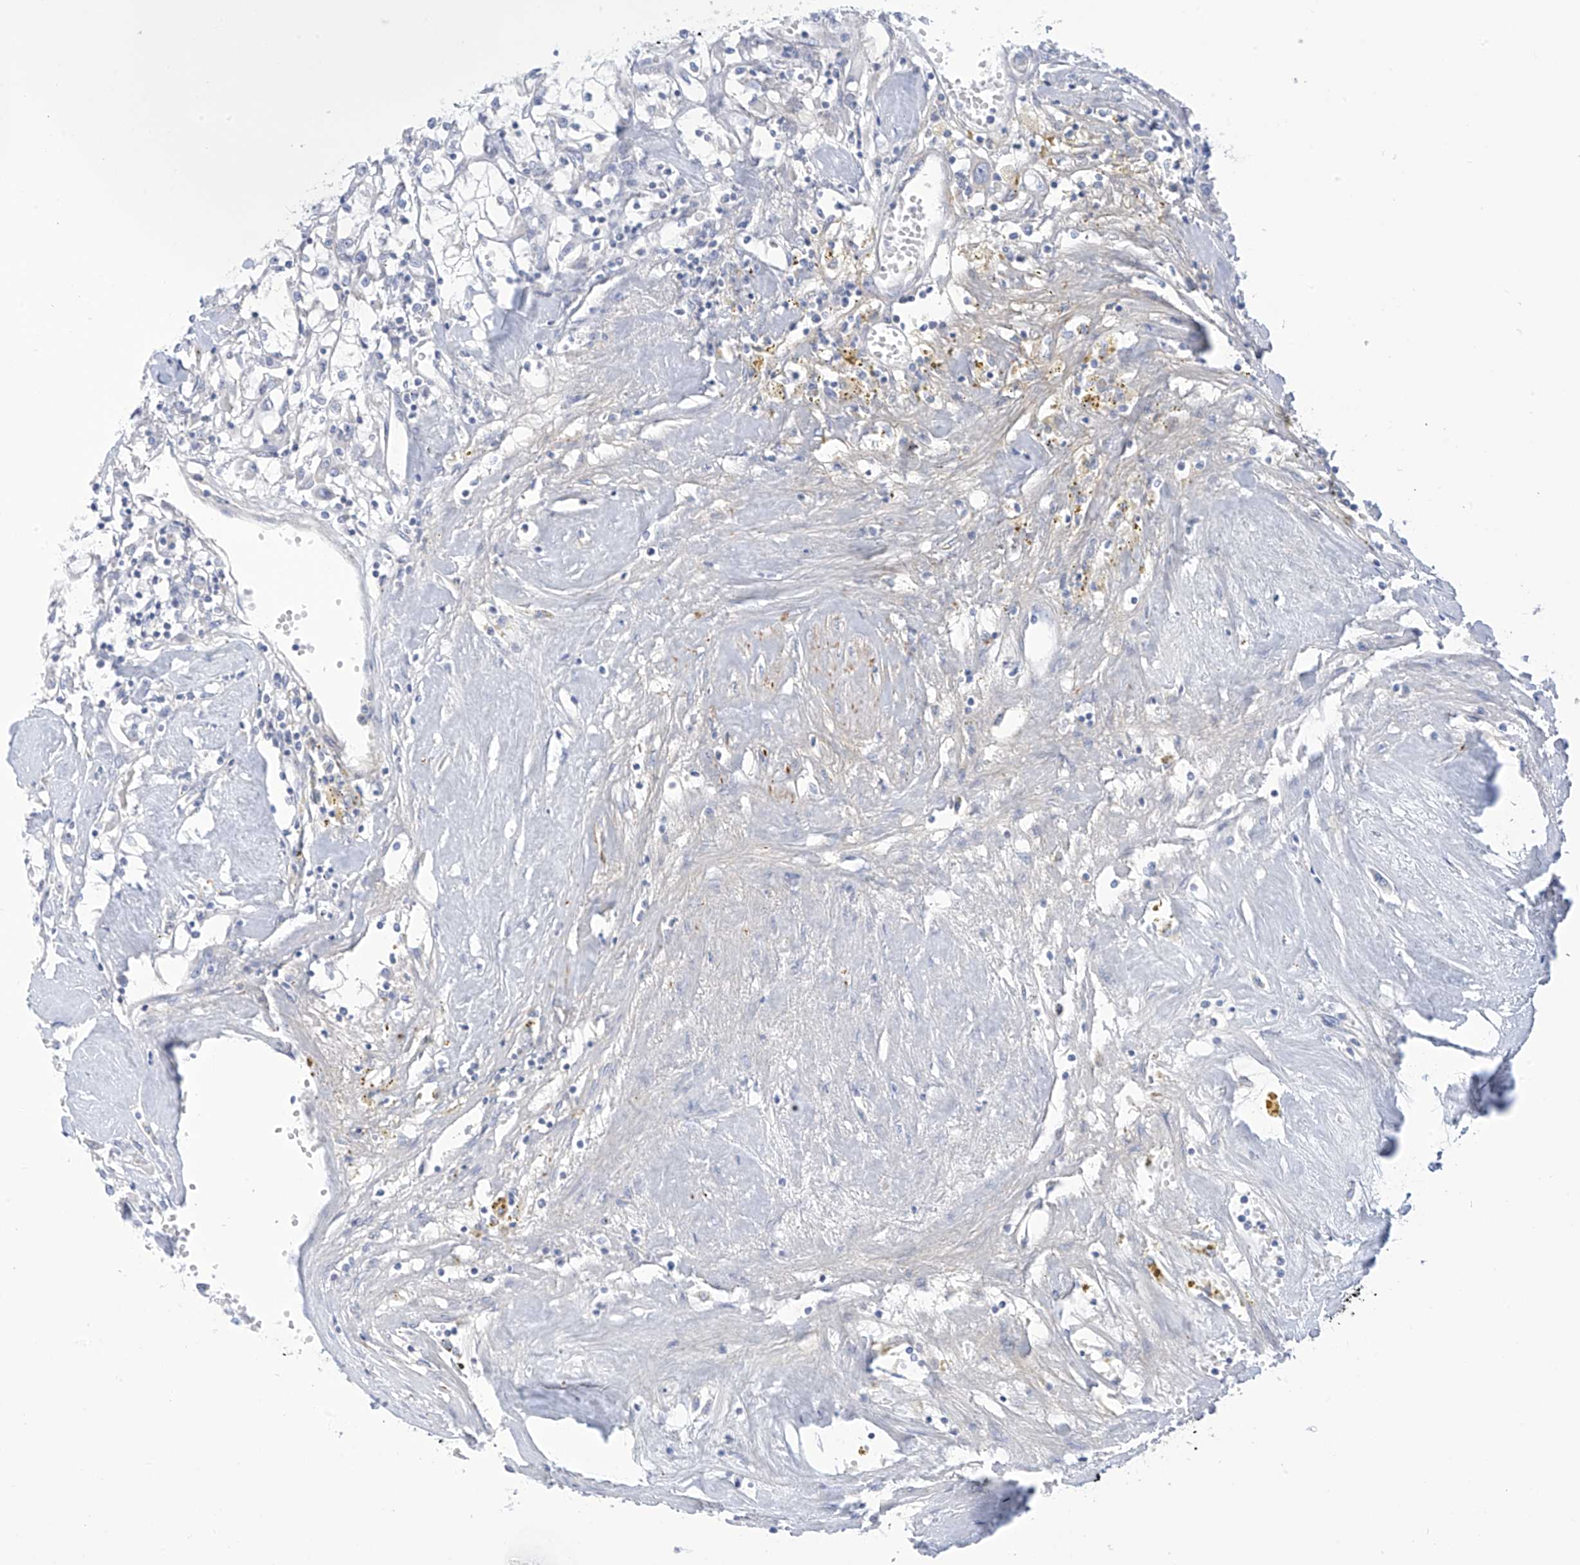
{"staining": {"intensity": "negative", "quantity": "none", "location": "none"}, "tissue": "renal cancer", "cell_type": "Tumor cells", "image_type": "cancer", "snomed": [{"axis": "morphology", "description": "Adenocarcinoma, NOS"}, {"axis": "topography", "description": "Kidney"}], "caption": "Photomicrograph shows no protein staining in tumor cells of renal adenocarcinoma tissue. The staining was performed using DAB (3,3'-diaminobenzidine) to visualize the protein expression in brown, while the nuclei were stained in blue with hematoxylin (Magnification: 20x).", "gene": "FABP2", "patient": {"sex": "male", "age": 56}}